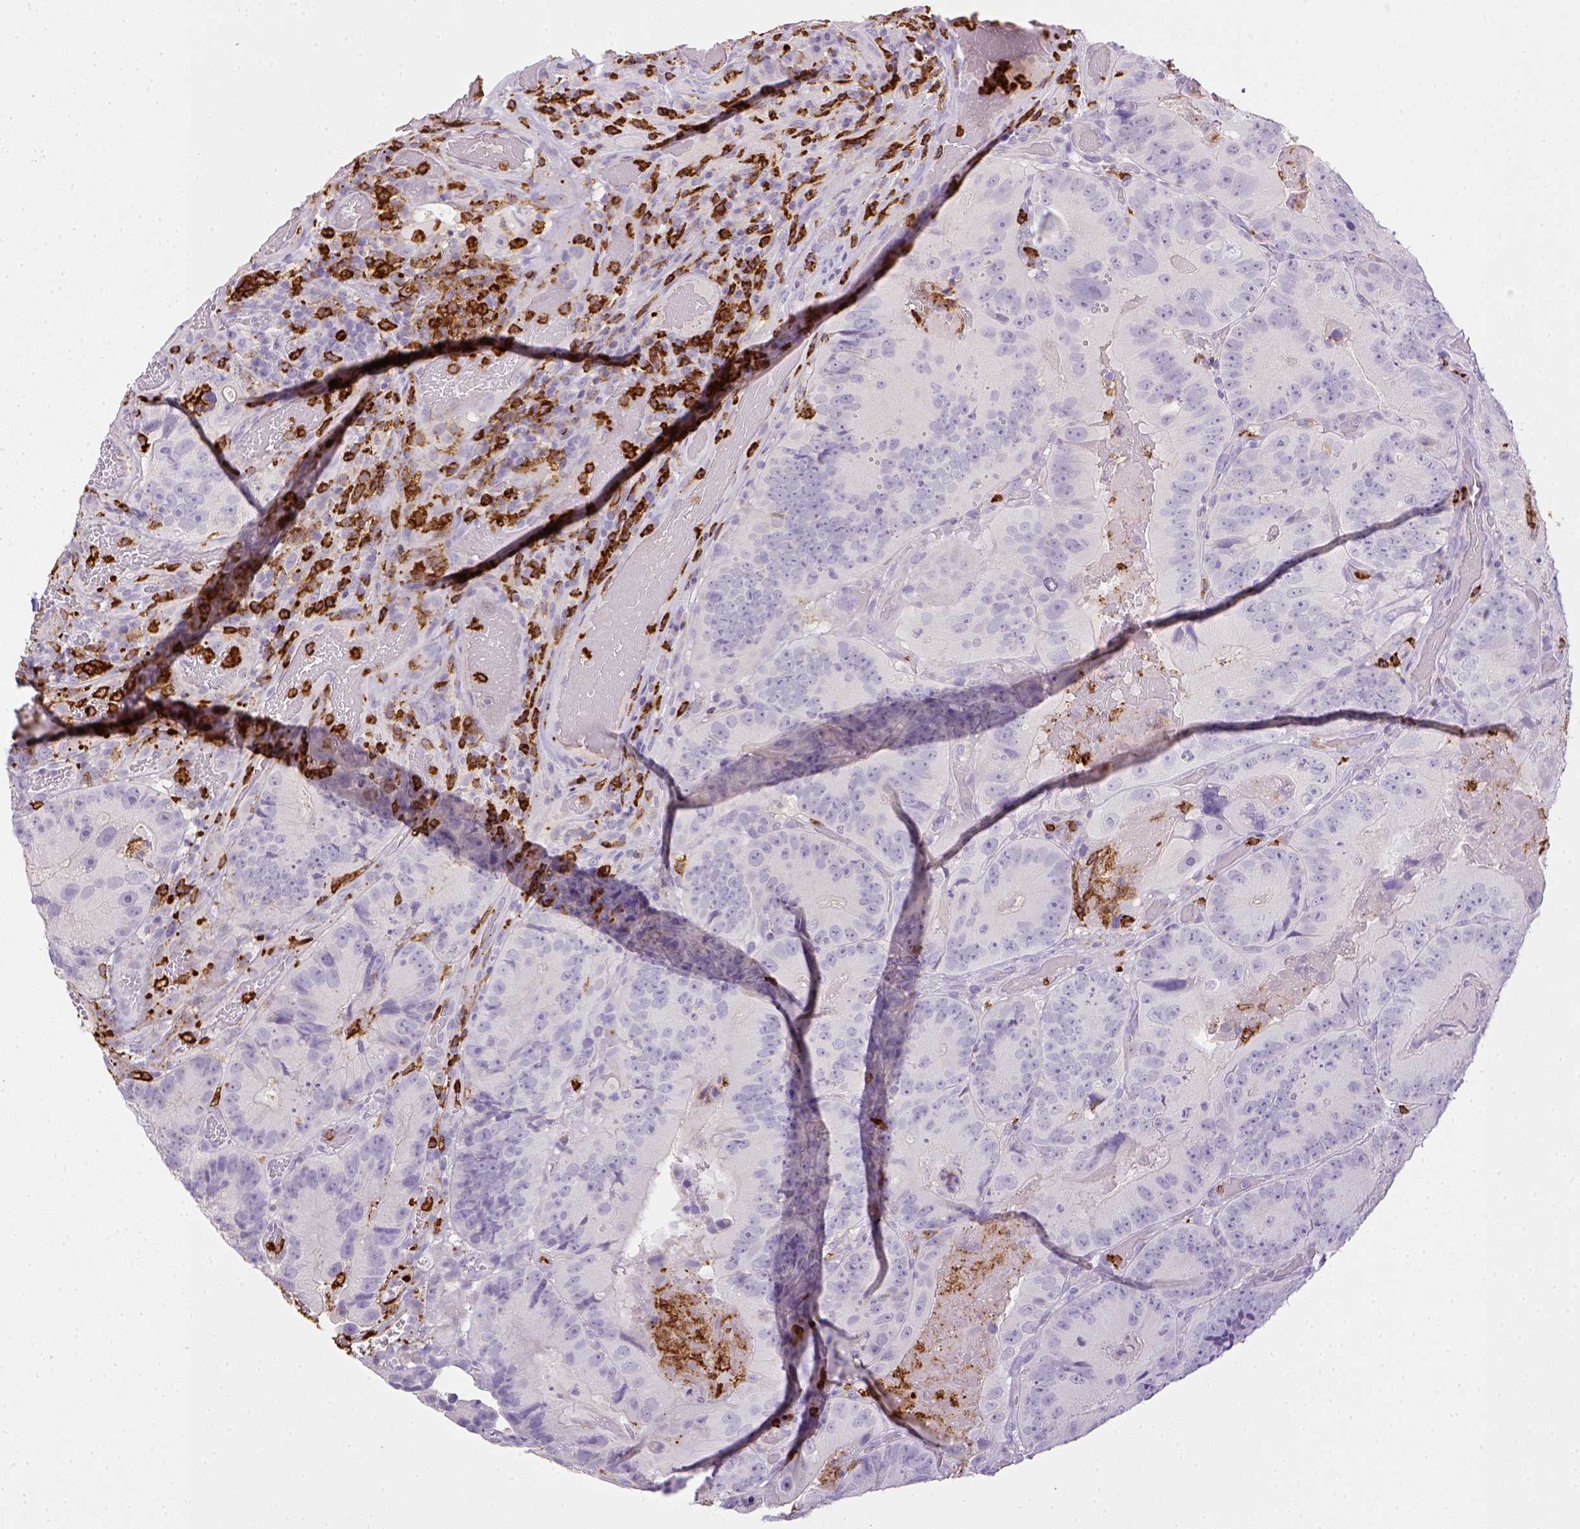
{"staining": {"intensity": "negative", "quantity": "none", "location": "none"}, "tissue": "colorectal cancer", "cell_type": "Tumor cells", "image_type": "cancer", "snomed": [{"axis": "morphology", "description": "Adenocarcinoma, NOS"}, {"axis": "topography", "description": "Colon"}], "caption": "The photomicrograph displays no significant staining in tumor cells of colorectal adenocarcinoma. (DAB immunohistochemistry with hematoxylin counter stain).", "gene": "ITGAM", "patient": {"sex": "female", "age": 86}}